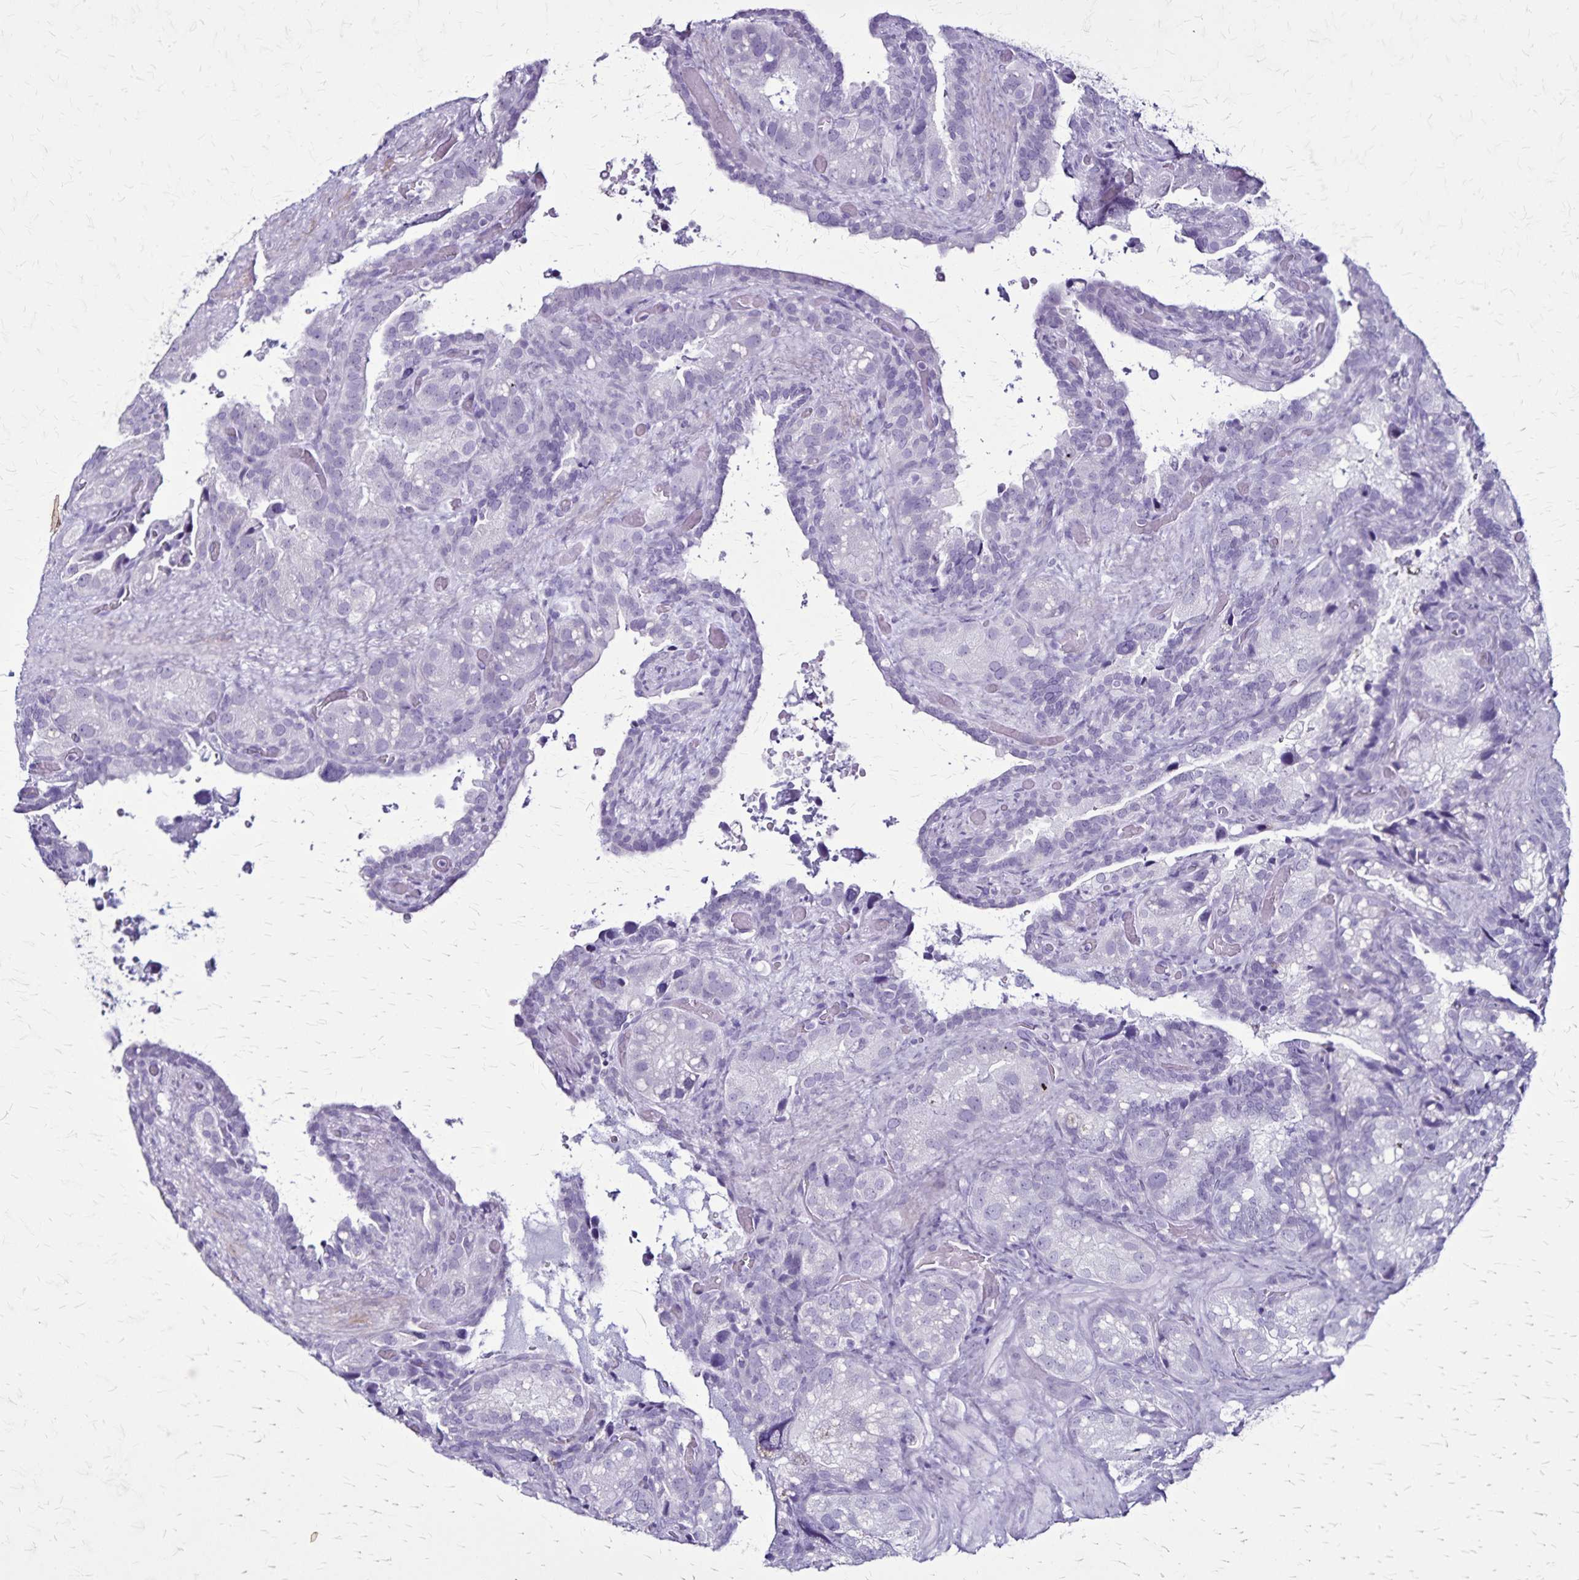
{"staining": {"intensity": "negative", "quantity": "none", "location": "none"}, "tissue": "seminal vesicle", "cell_type": "Glandular cells", "image_type": "normal", "snomed": [{"axis": "morphology", "description": "Normal tissue, NOS"}, {"axis": "topography", "description": "Seminal veicle"}], "caption": "This is an immunohistochemistry photomicrograph of unremarkable seminal vesicle. There is no expression in glandular cells.", "gene": "KRT2", "patient": {"sex": "male", "age": 60}}